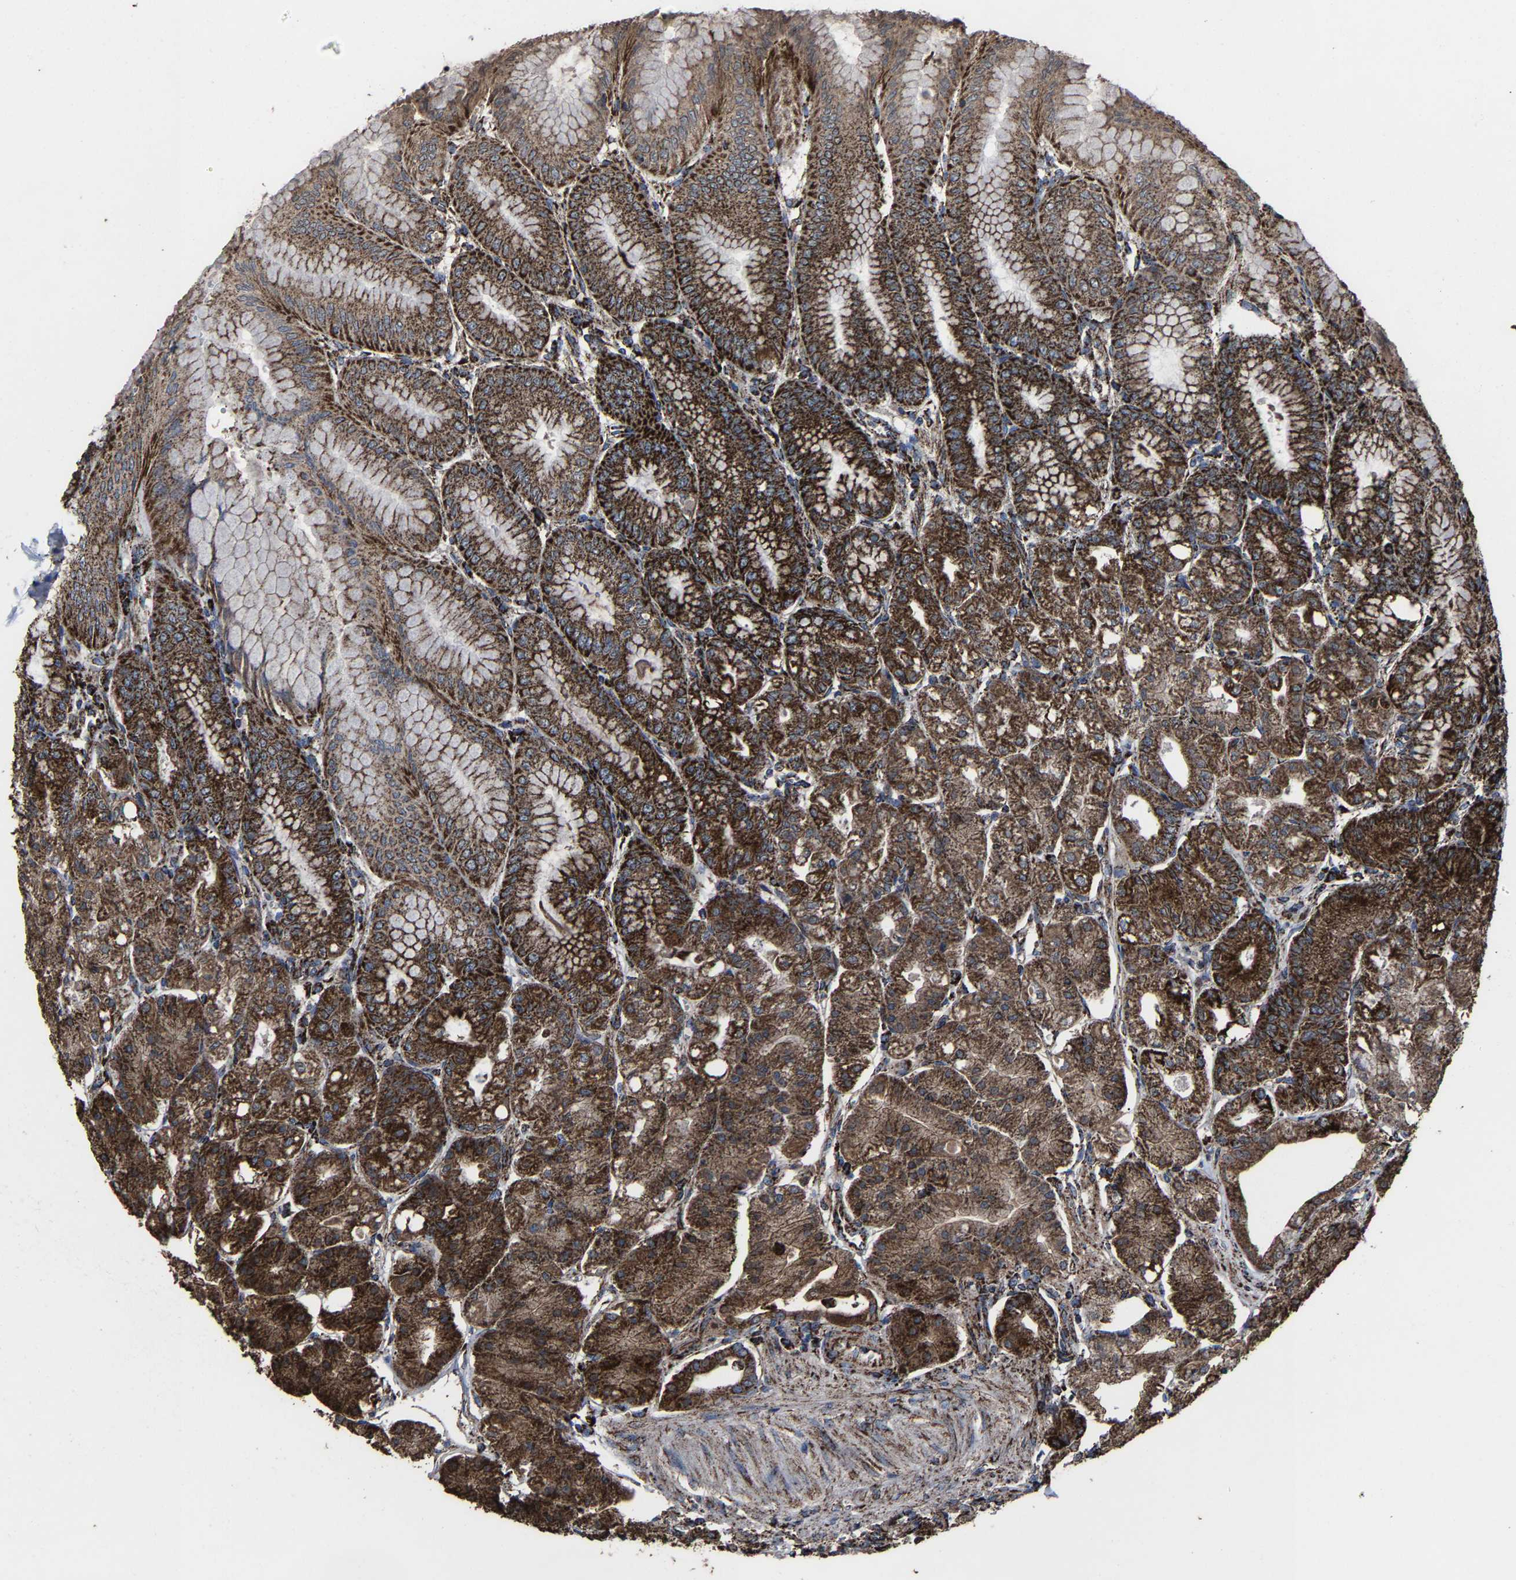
{"staining": {"intensity": "strong", "quantity": ">75%", "location": "cytoplasmic/membranous"}, "tissue": "stomach", "cell_type": "Glandular cells", "image_type": "normal", "snomed": [{"axis": "morphology", "description": "Normal tissue, NOS"}, {"axis": "topography", "description": "Stomach, lower"}], "caption": "Approximately >75% of glandular cells in normal stomach demonstrate strong cytoplasmic/membranous protein staining as visualized by brown immunohistochemical staining.", "gene": "NDUFV3", "patient": {"sex": "male", "age": 71}}